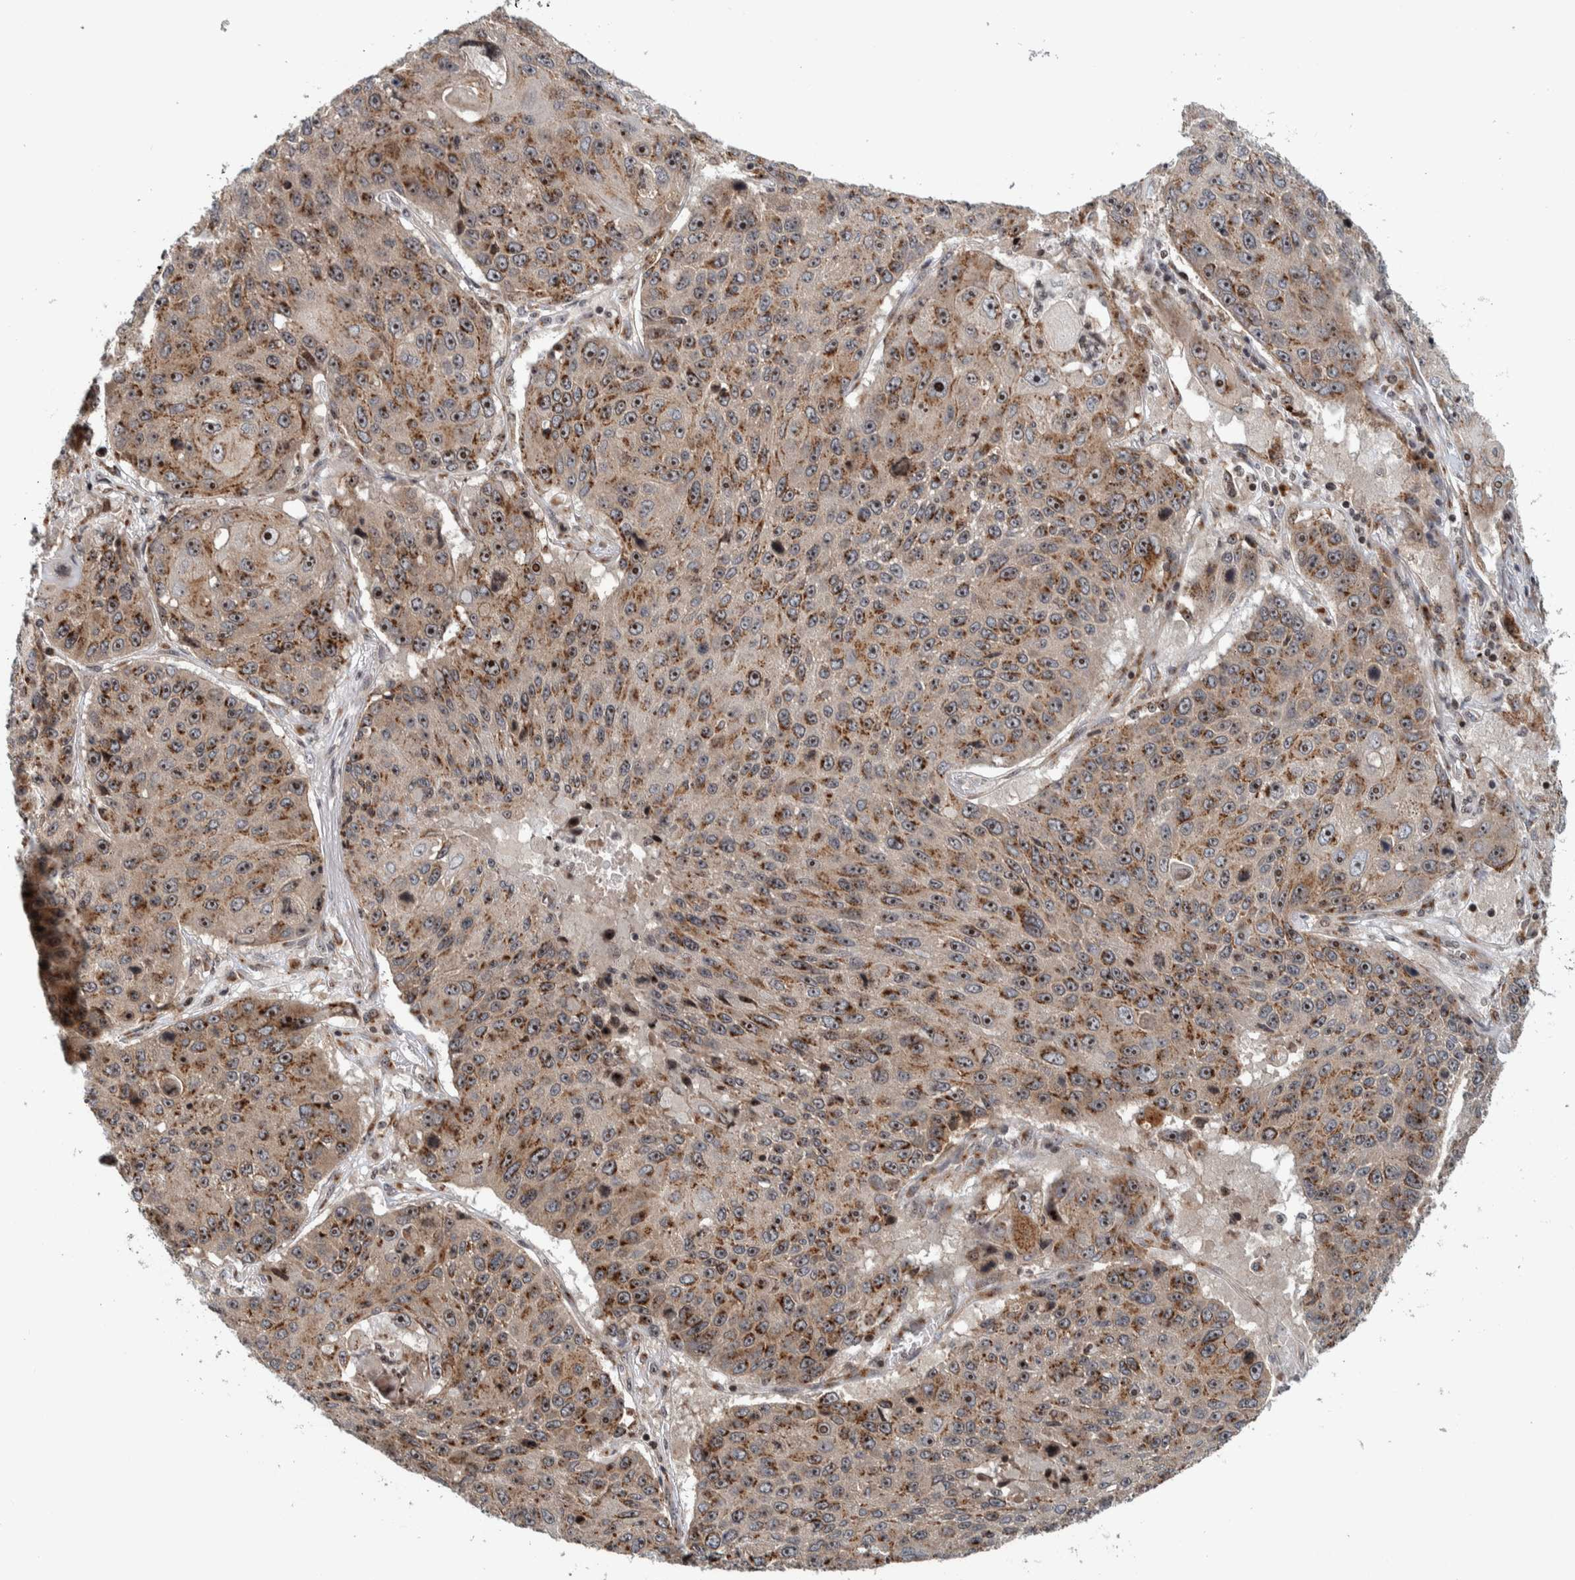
{"staining": {"intensity": "moderate", "quantity": ">75%", "location": "cytoplasmic/membranous,nuclear"}, "tissue": "lung cancer", "cell_type": "Tumor cells", "image_type": "cancer", "snomed": [{"axis": "morphology", "description": "Squamous cell carcinoma, NOS"}, {"axis": "topography", "description": "Lung"}], "caption": "An IHC image of tumor tissue is shown. Protein staining in brown highlights moderate cytoplasmic/membranous and nuclear positivity in lung cancer within tumor cells. (Brightfield microscopy of DAB IHC at high magnification).", "gene": "CCDC182", "patient": {"sex": "male", "age": 61}}